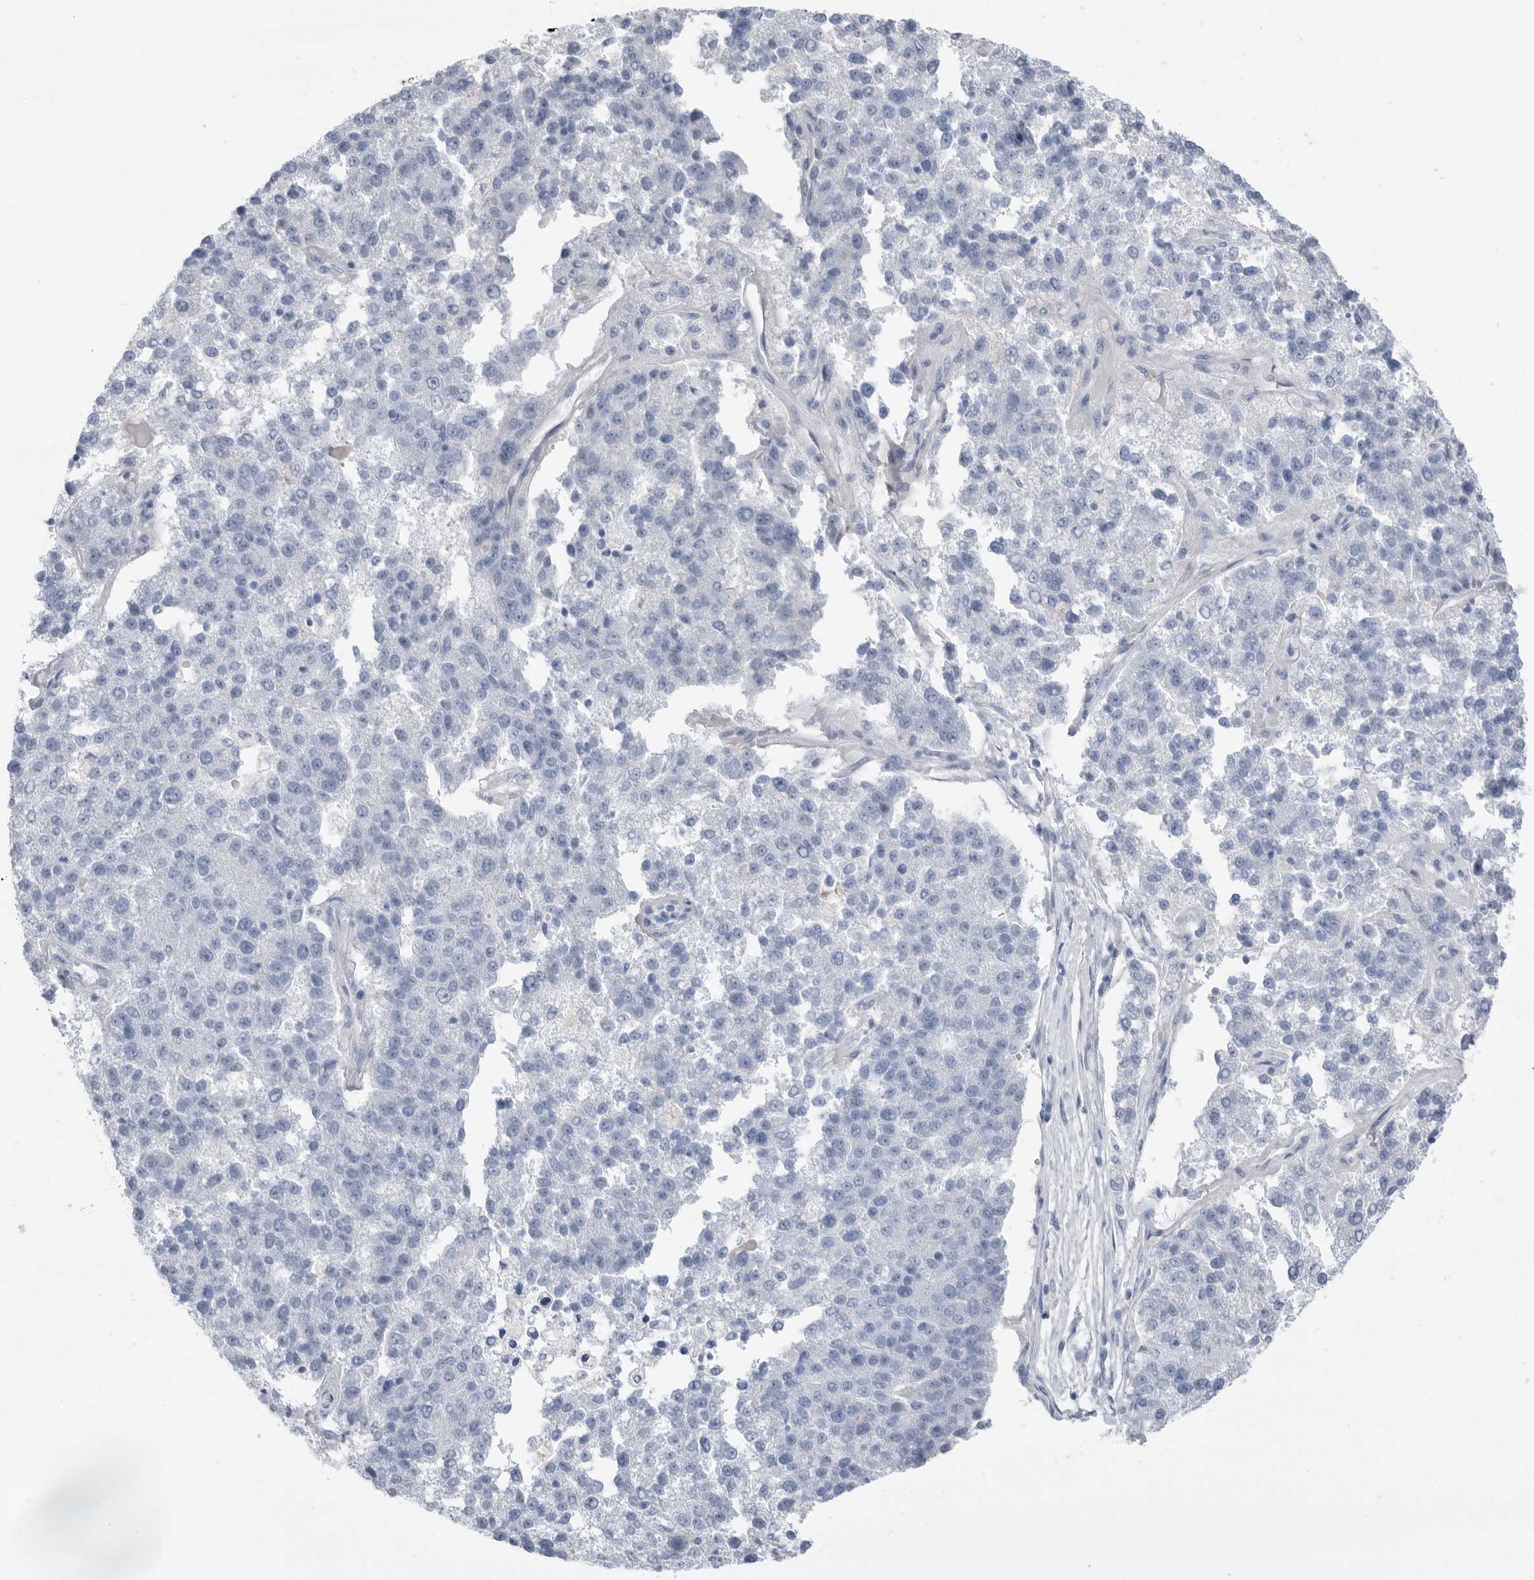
{"staining": {"intensity": "negative", "quantity": "none", "location": "none"}, "tissue": "pancreatic cancer", "cell_type": "Tumor cells", "image_type": "cancer", "snomed": [{"axis": "morphology", "description": "Adenocarcinoma, NOS"}, {"axis": "topography", "description": "Pancreas"}], "caption": "This is a histopathology image of immunohistochemistry staining of pancreatic cancer (adenocarcinoma), which shows no positivity in tumor cells.", "gene": "ABHD12", "patient": {"sex": "female", "age": 61}}